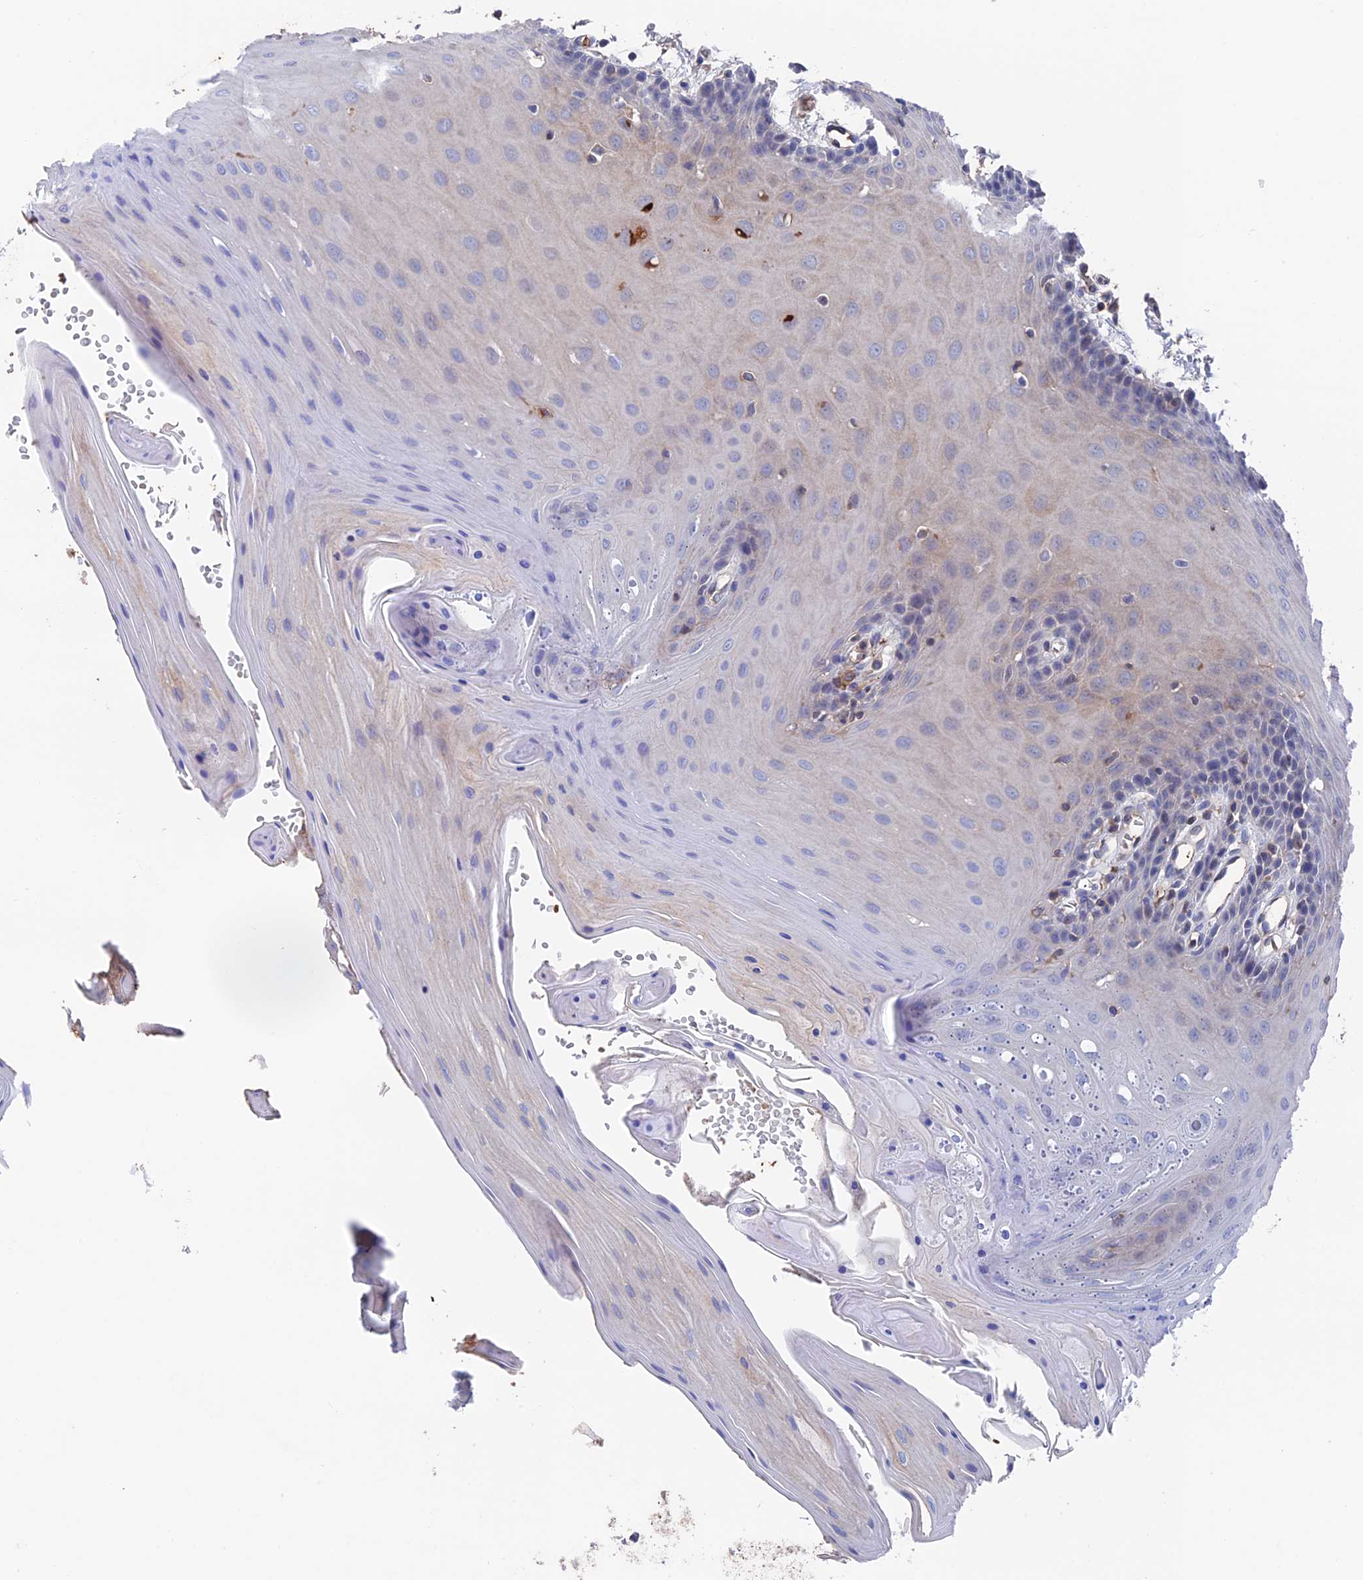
{"staining": {"intensity": "negative", "quantity": "none", "location": "none"}, "tissue": "oral mucosa", "cell_type": "Squamous epithelial cells", "image_type": "normal", "snomed": [{"axis": "morphology", "description": "Normal tissue, NOS"}, {"axis": "morphology", "description": "Squamous cell carcinoma, NOS"}, {"axis": "topography", "description": "Skeletal muscle"}, {"axis": "topography", "description": "Oral tissue"}, {"axis": "topography", "description": "Salivary gland"}, {"axis": "topography", "description": "Head-Neck"}], "caption": "A micrograph of oral mucosa stained for a protein exhibits no brown staining in squamous epithelial cells. (DAB immunohistochemistry (IHC) visualized using brightfield microscopy, high magnification).", "gene": "HPF1", "patient": {"sex": "male", "age": 54}}